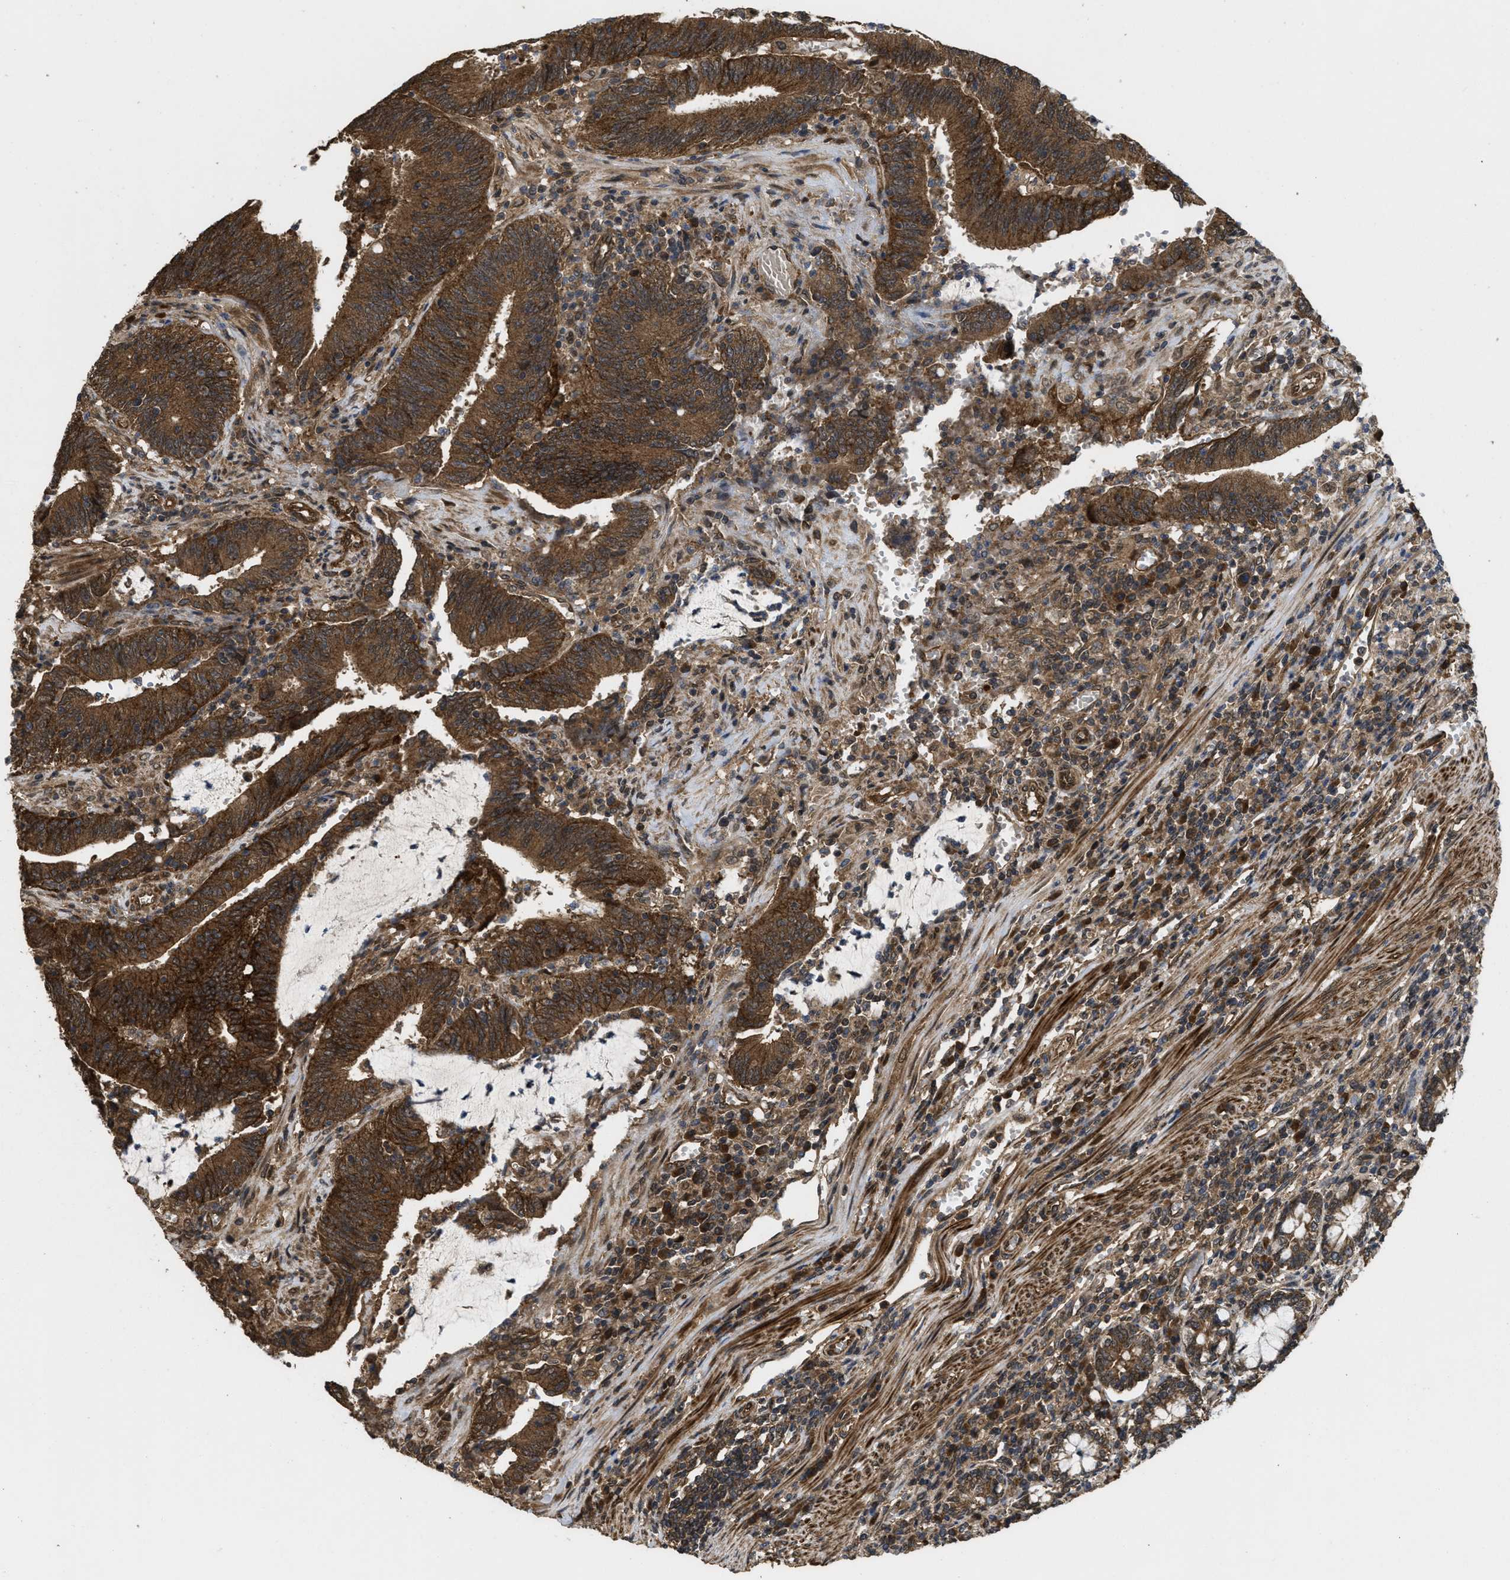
{"staining": {"intensity": "strong", "quantity": ">75%", "location": "cytoplasmic/membranous"}, "tissue": "colorectal cancer", "cell_type": "Tumor cells", "image_type": "cancer", "snomed": [{"axis": "morphology", "description": "Normal tissue, NOS"}, {"axis": "morphology", "description": "Adenocarcinoma, NOS"}, {"axis": "topography", "description": "Rectum"}], "caption": "Immunohistochemistry of colorectal cancer reveals high levels of strong cytoplasmic/membranous staining in about >75% of tumor cells.", "gene": "FZD6", "patient": {"sex": "female", "age": 66}}